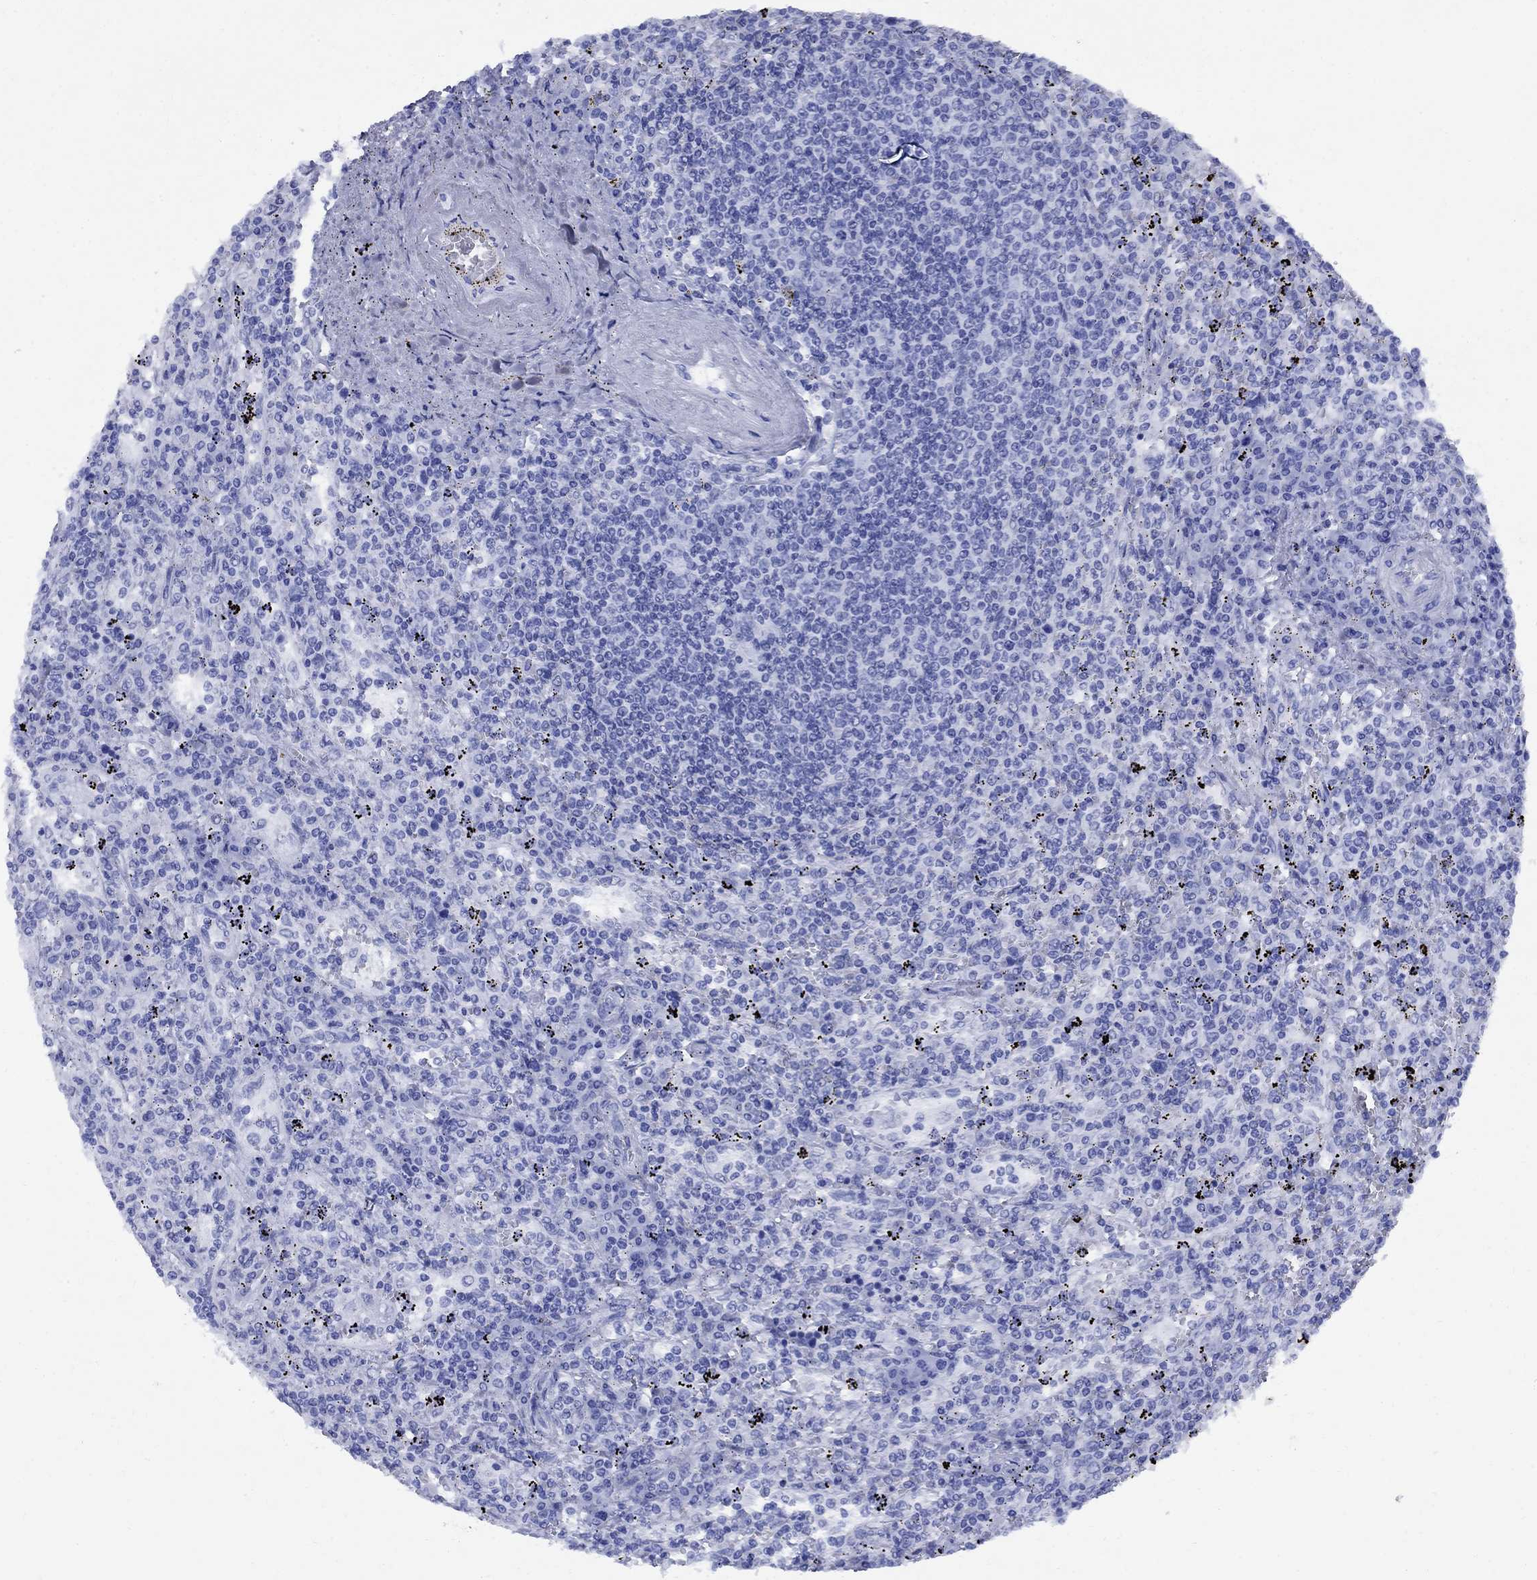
{"staining": {"intensity": "negative", "quantity": "none", "location": "none"}, "tissue": "lymphoma", "cell_type": "Tumor cells", "image_type": "cancer", "snomed": [{"axis": "morphology", "description": "Malignant lymphoma, non-Hodgkin's type, Low grade"}, {"axis": "topography", "description": "Spleen"}], "caption": "This is an IHC micrograph of human low-grade malignant lymphoma, non-Hodgkin's type. There is no positivity in tumor cells.", "gene": "SMCP", "patient": {"sex": "male", "age": 62}}